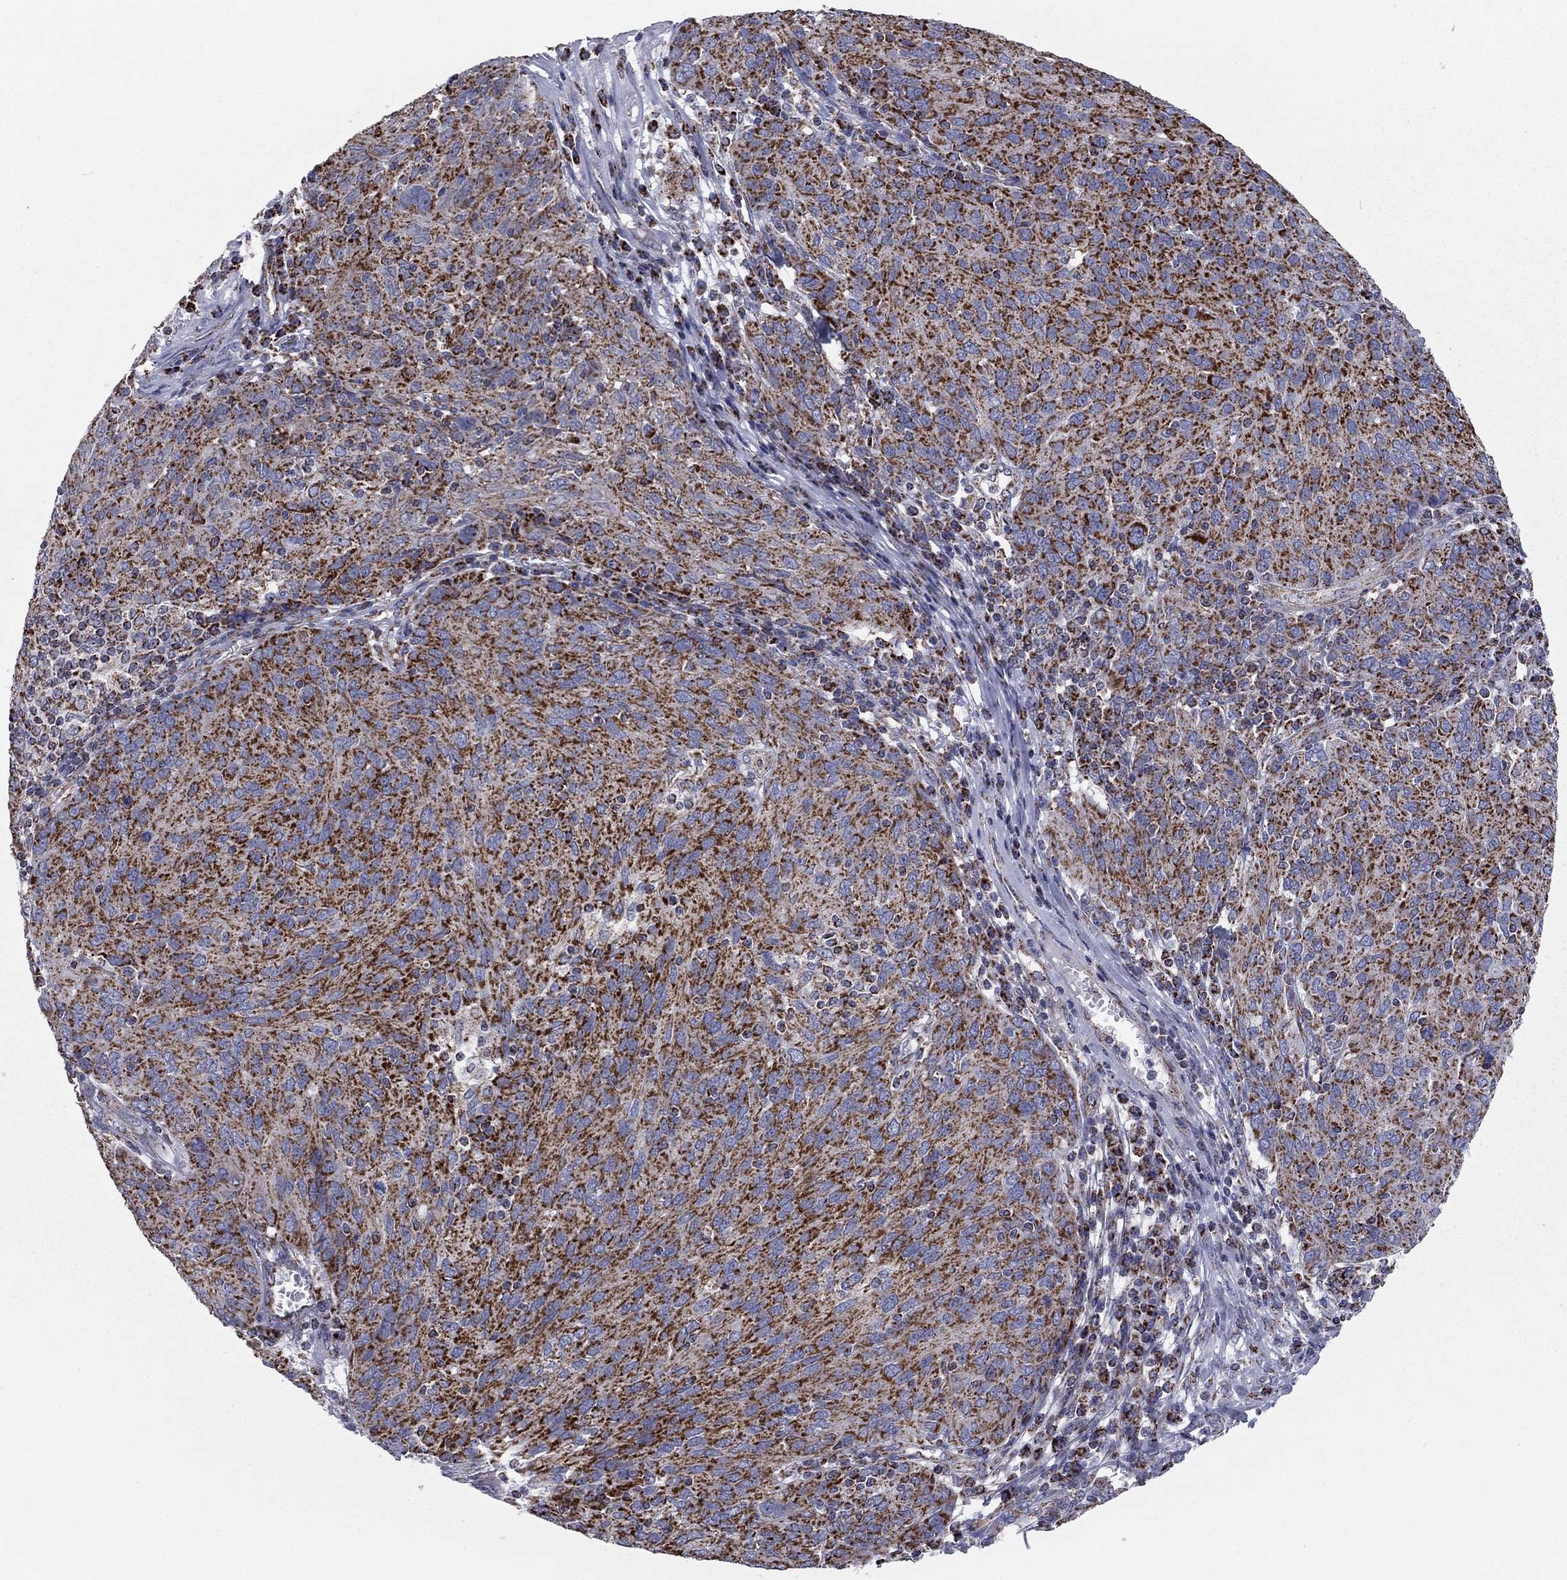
{"staining": {"intensity": "strong", "quantity": ">75%", "location": "cytoplasmic/membranous"}, "tissue": "ovarian cancer", "cell_type": "Tumor cells", "image_type": "cancer", "snomed": [{"axis": "morphology", "description": "Carcinoma, endometroid"}, {"axis": "topography", "description": "Ovary"}], "caption": "This image displays immunohistochemistry (IHC) staining of human ovarian cancer, with high strong cytoplasmic/membranous expression in approximately >75% of tumor cells.", "gene": "NDUFV1", "patient": {"sex": "female", "age": 50}}